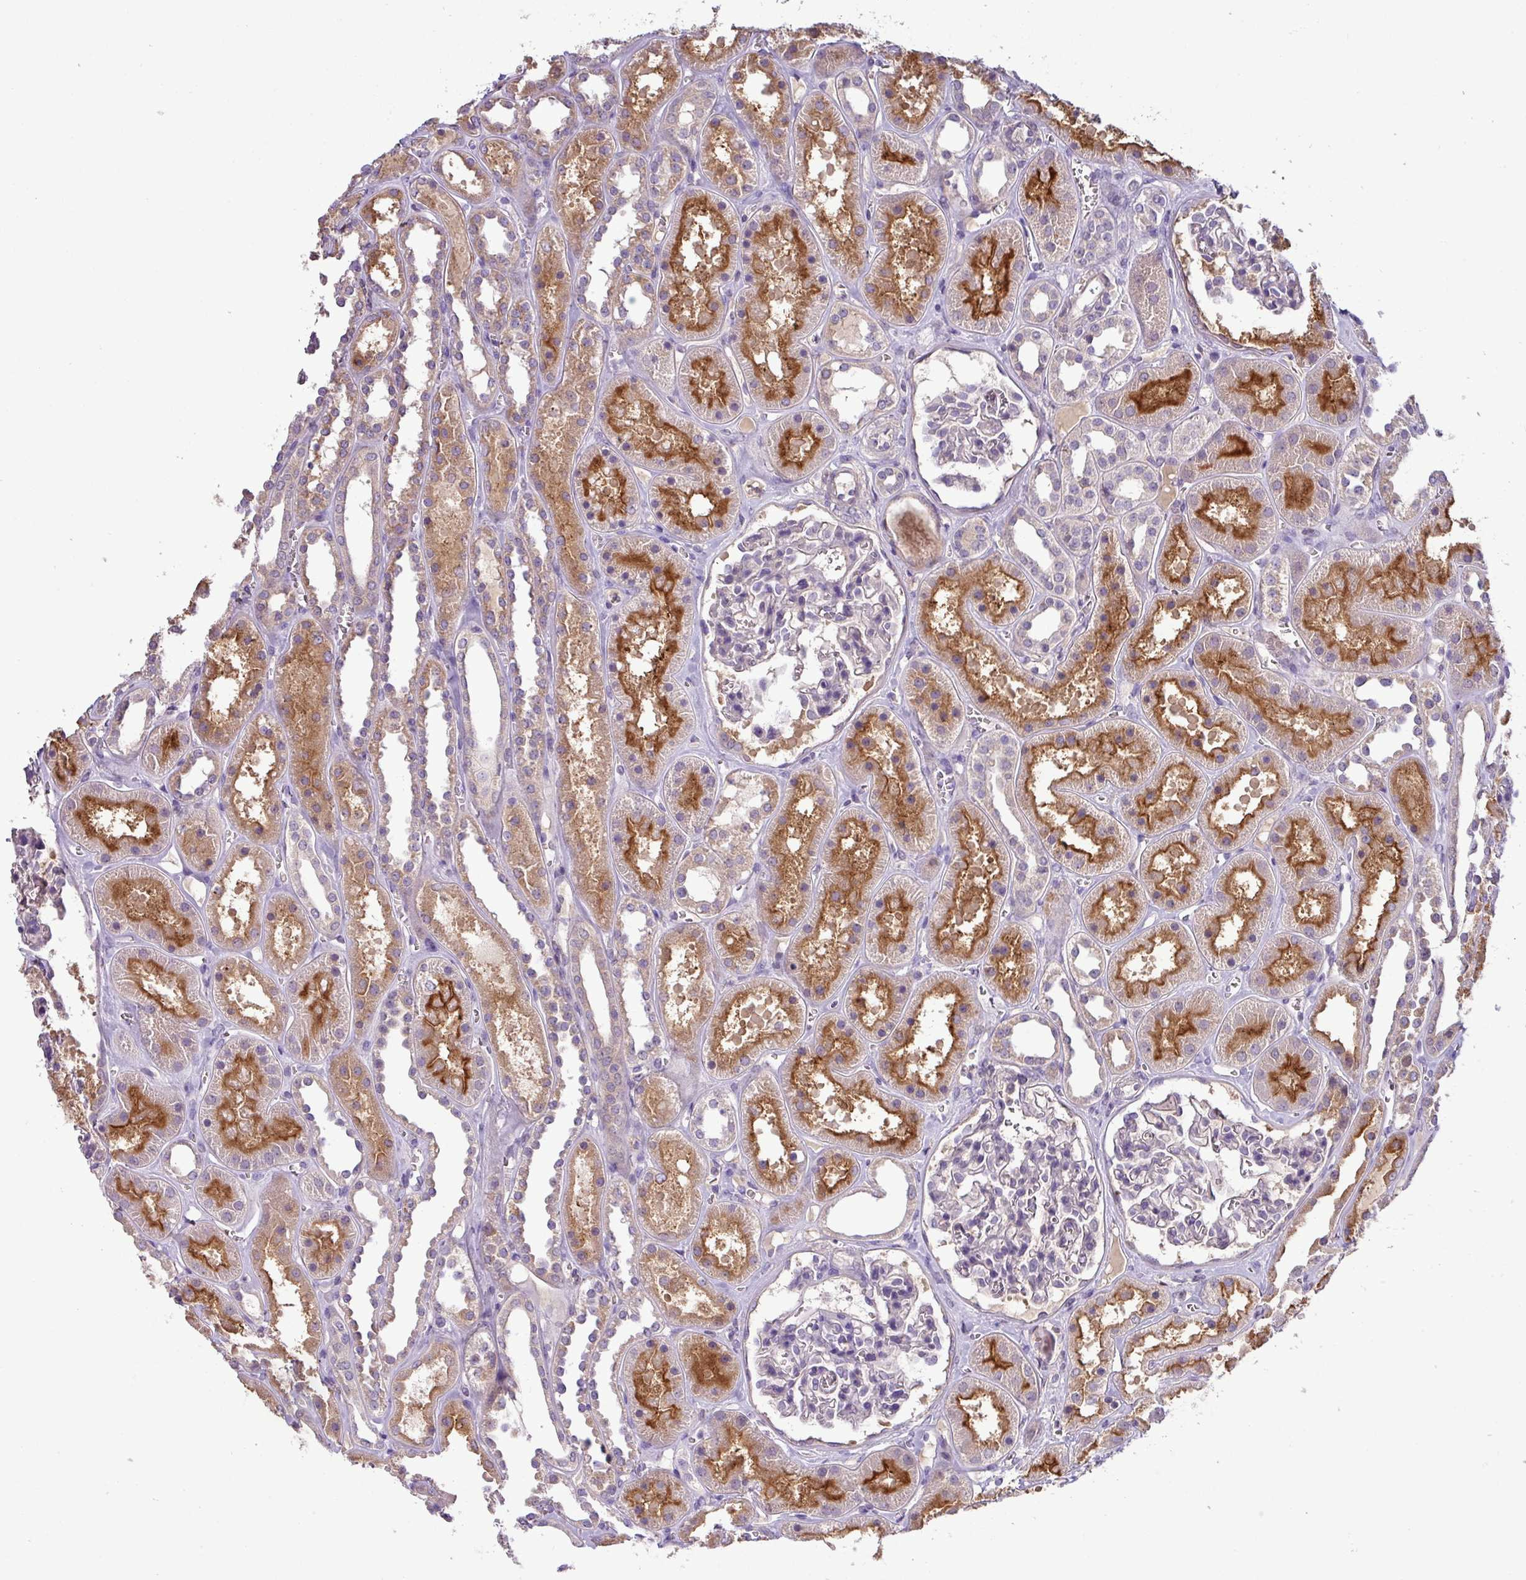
{"staining": {"intensity": "negative", "quantity": "none", "location": "none"}, "tissue": "kidney", "cell_type": "Cells in glomeruli", "image_type": "normal", "snomed": [{"axis": "morphology", "description": "Normal tissue, NOS"}, {"axis": "topography", "description": "Kidney"}], "caption": "A photomicrograph of human kidney is negative for staining in cells in glomeruli. (DAB immunohistochemistry with hematoxylin counter stain).", "gene": "TMEM62", "patient": {"sex": "female", "age": 41}}